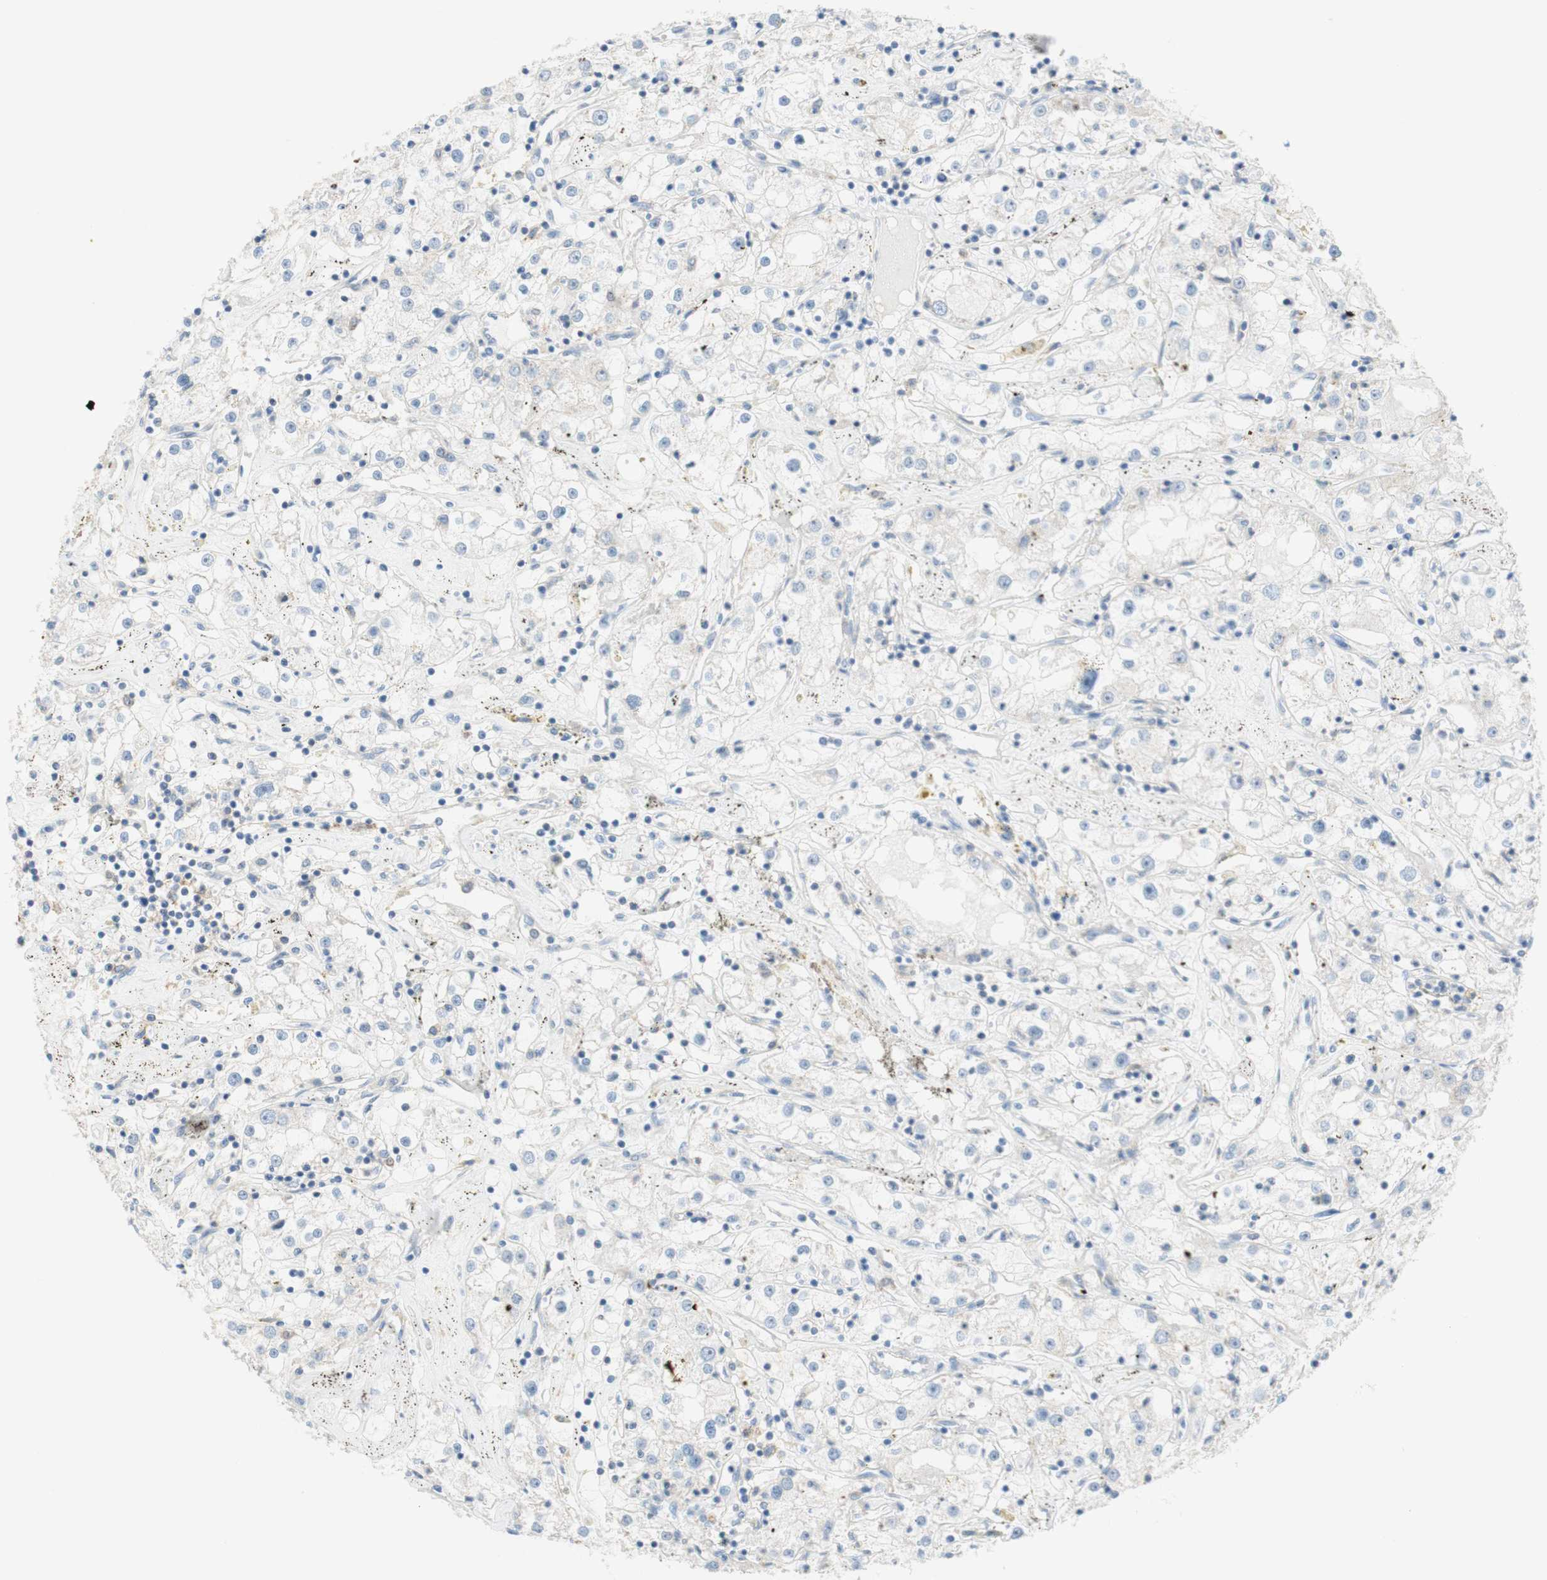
{"staining": {"intensity": "negative", "quantity": "none", "location": "none"}, "tissue": "renal cancer", "cell_type": "Tumor cells", "image_type": "cancer", "snomed": [{"axis": "morphology", "description": "Adenocarcinoma, NOS"}, {"axis": "topography", "description": "Kidney"}], "caption": "Human adenocarcinoma (renal) stained for a protein using IHC reveals no positivity in tumor cells.", "gene": "POU2AF1", "patient": {"sex": "male", "age": 56}}